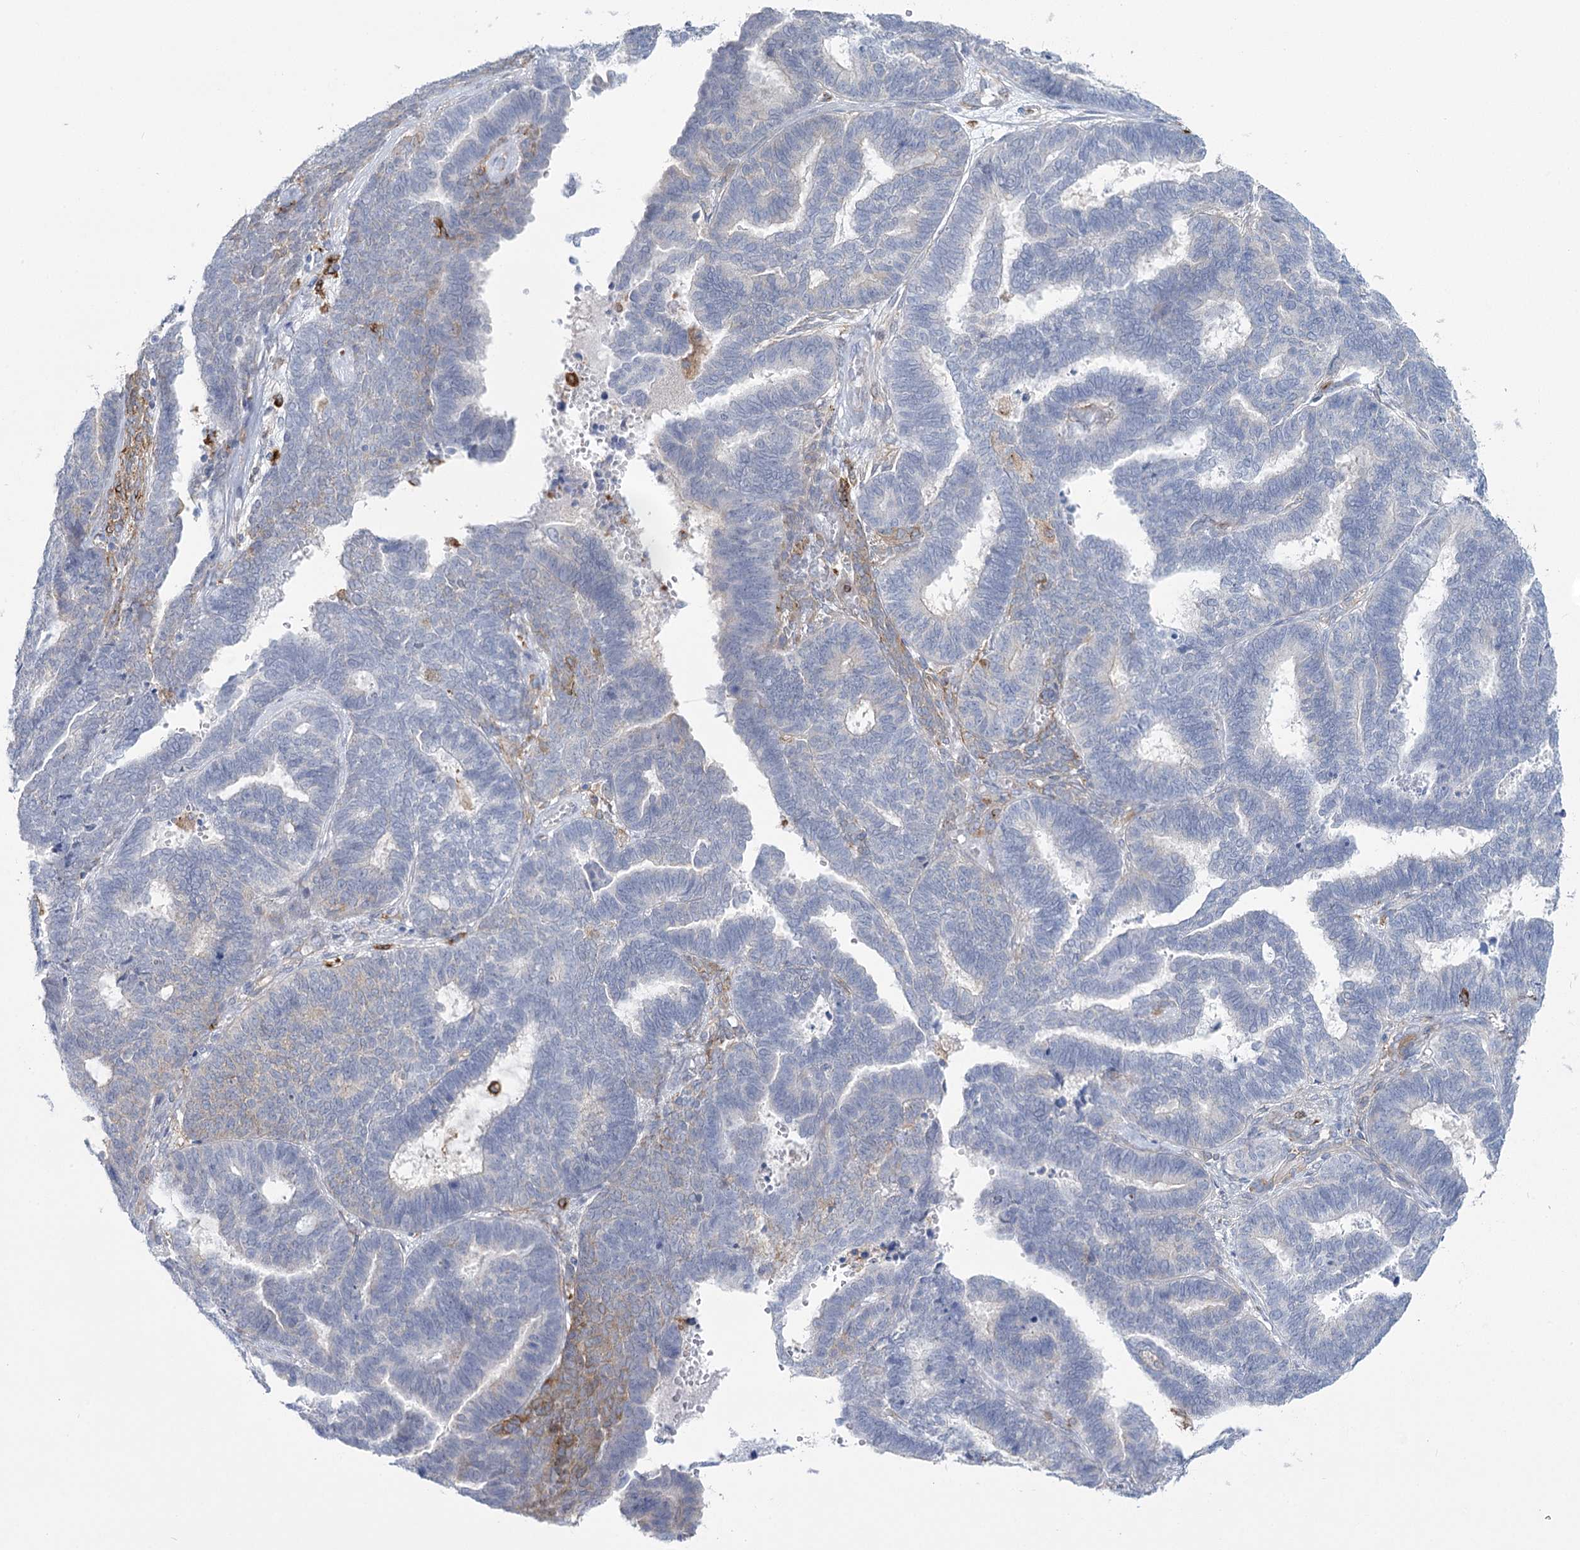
{"staining": {"intensity": "negative", "quantity": "none", "location": "none"}, "tissue": "endometrial cancer", "cell_type": "Tumor cells", "image_type": "cancer", "snomed": [{"axis": "morphology", "description": "Adenocarcinoma, NOS"}, {"axis": "topography", "description": "Endometrium"}], "caption": "Endometrial adenocarcinoma was stained to show a protein in brown. There is no significant expression in tumor cells.", "gene": "CCDC88A", "patient": {"sex": "female", "age": 70}}